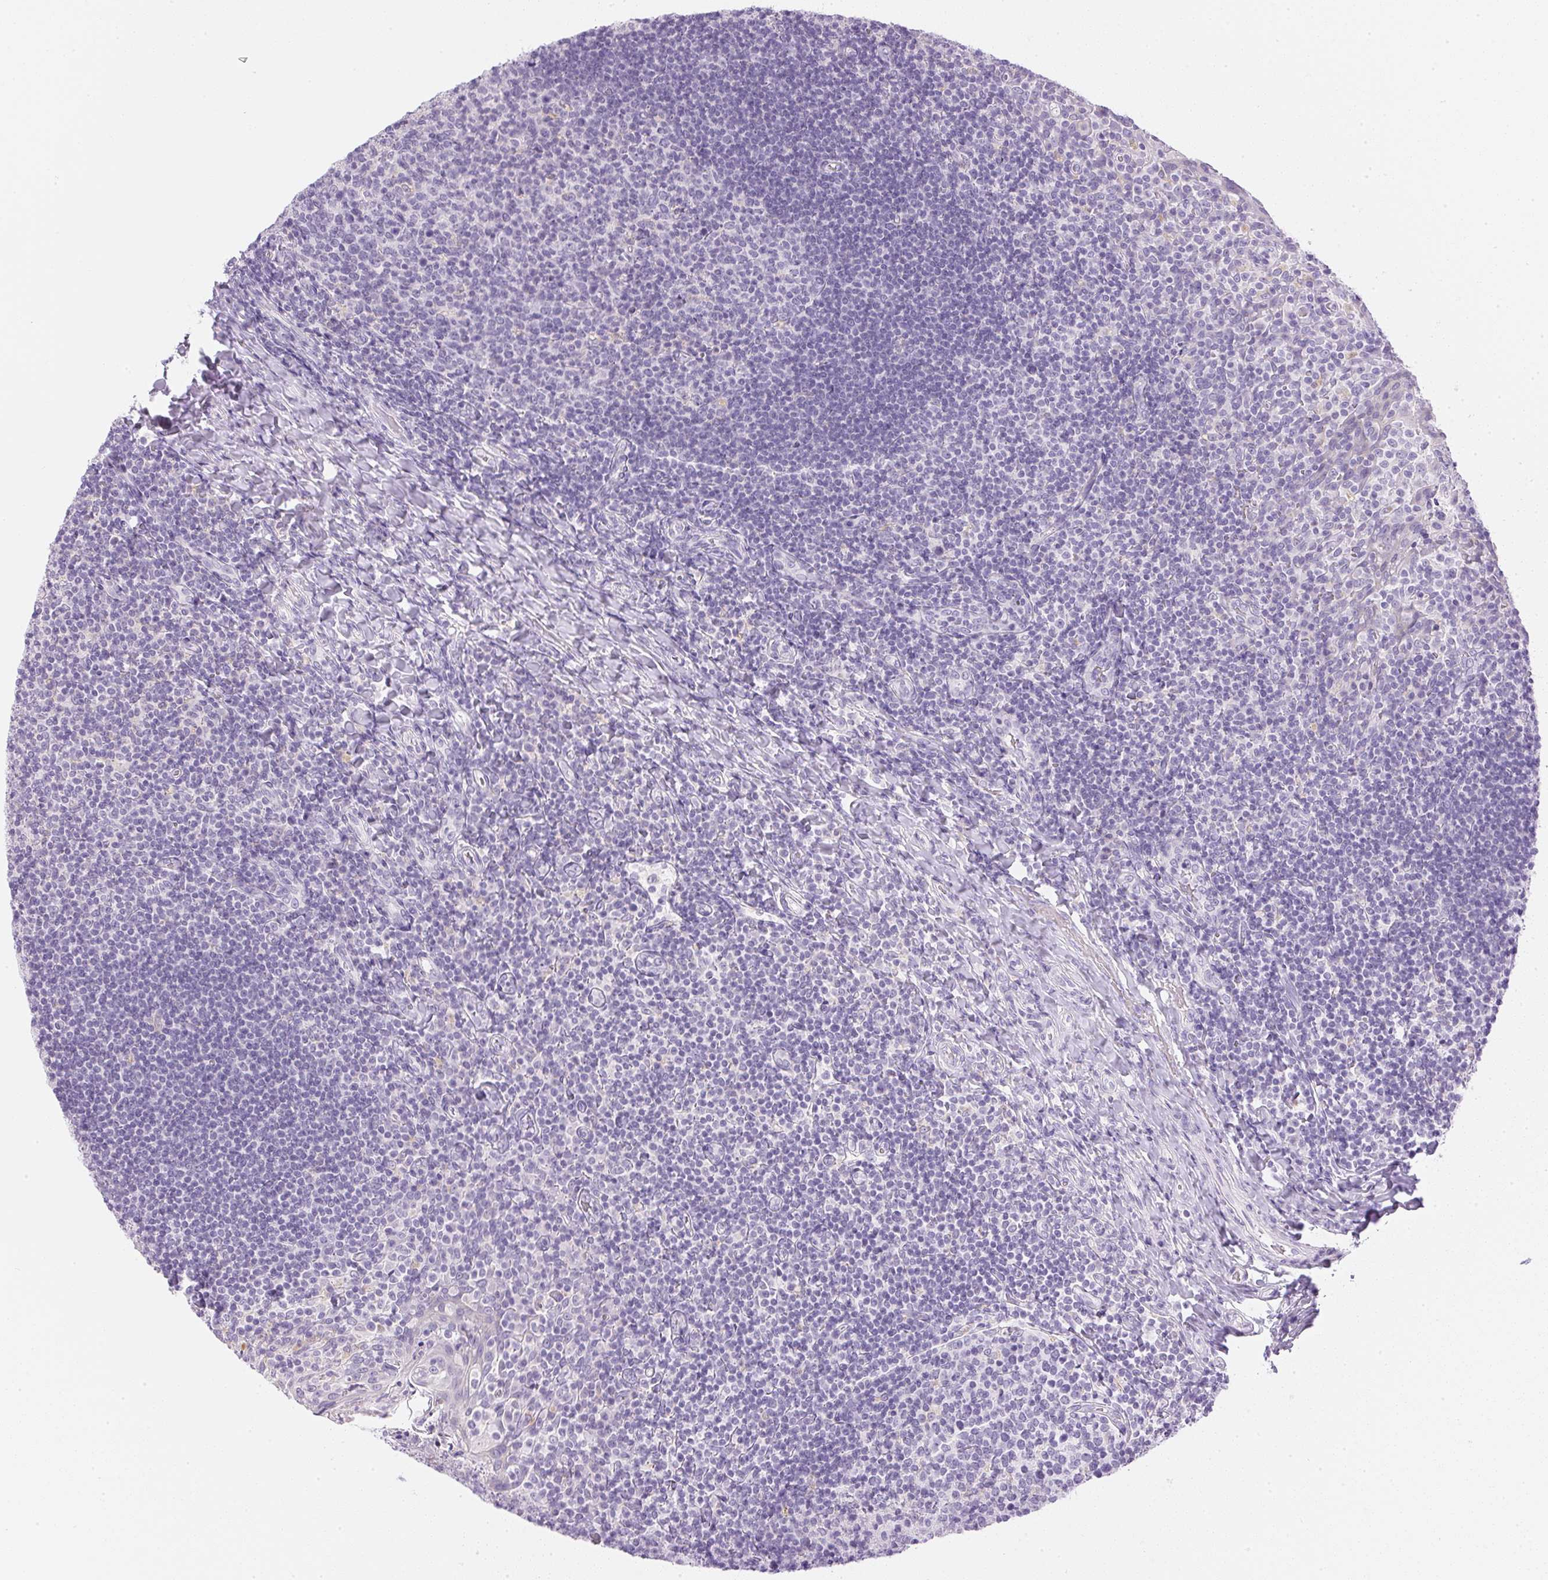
{"staining": {"intensity": "negative", "quantity": "none", "location": "none"}, "tissue": "tonsil", "cell_type": "Germinal center cells", "image_type": "normal", "snomed": [{"axis": "morphology", "description": "Normal tissue, NOS"}, {"axis": "topography", "description": "Tonsil"}], "caption": "DAB immunohistochemical staining of normal human tonsil reveals no significant expression in germinal center cells.", "gene": "ATP6V1G3", "patient": {"sex": "female", "age": 10}}